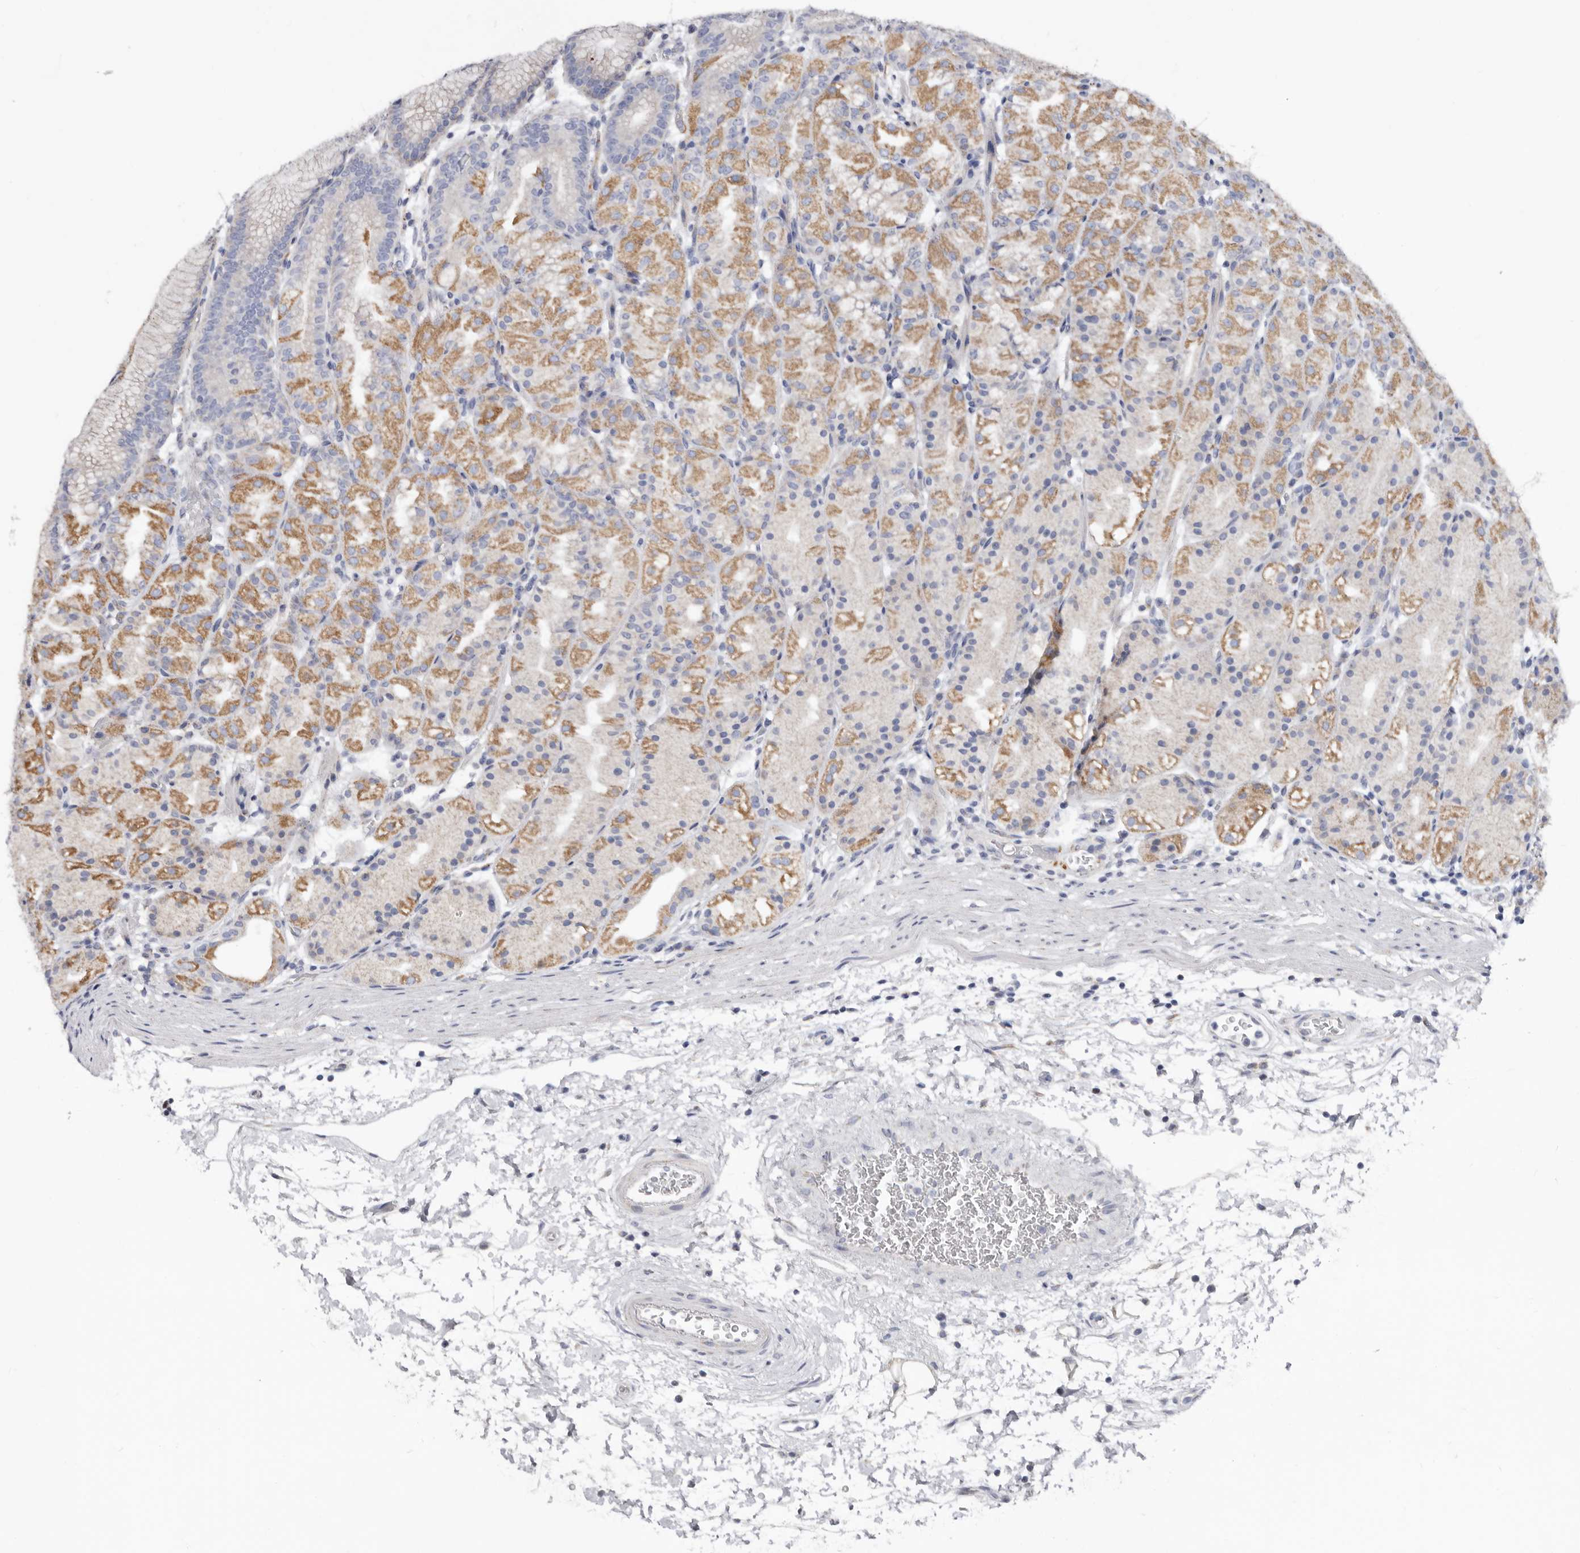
{"staining": {"intensity": "moderate", "quantity": "<25%", "location": "cytoplasmic/membranous"}, "tissue": "stomach", "cell_type": "Glandular cells", "image_type": "normal", "snomed": [{"axis": "morphology", "description": "Normal tissue, NOS"}, {"axis": "topography", "description": "Stomach, upper"}], "caption": "This is a histology image of IHC staining of unremarkable stomach, which shows moderate expression in the cytoplasmic/membranous of glandular cells.", "gene": "RSPO2", "patient": {"sex": "male", "age": 48}}